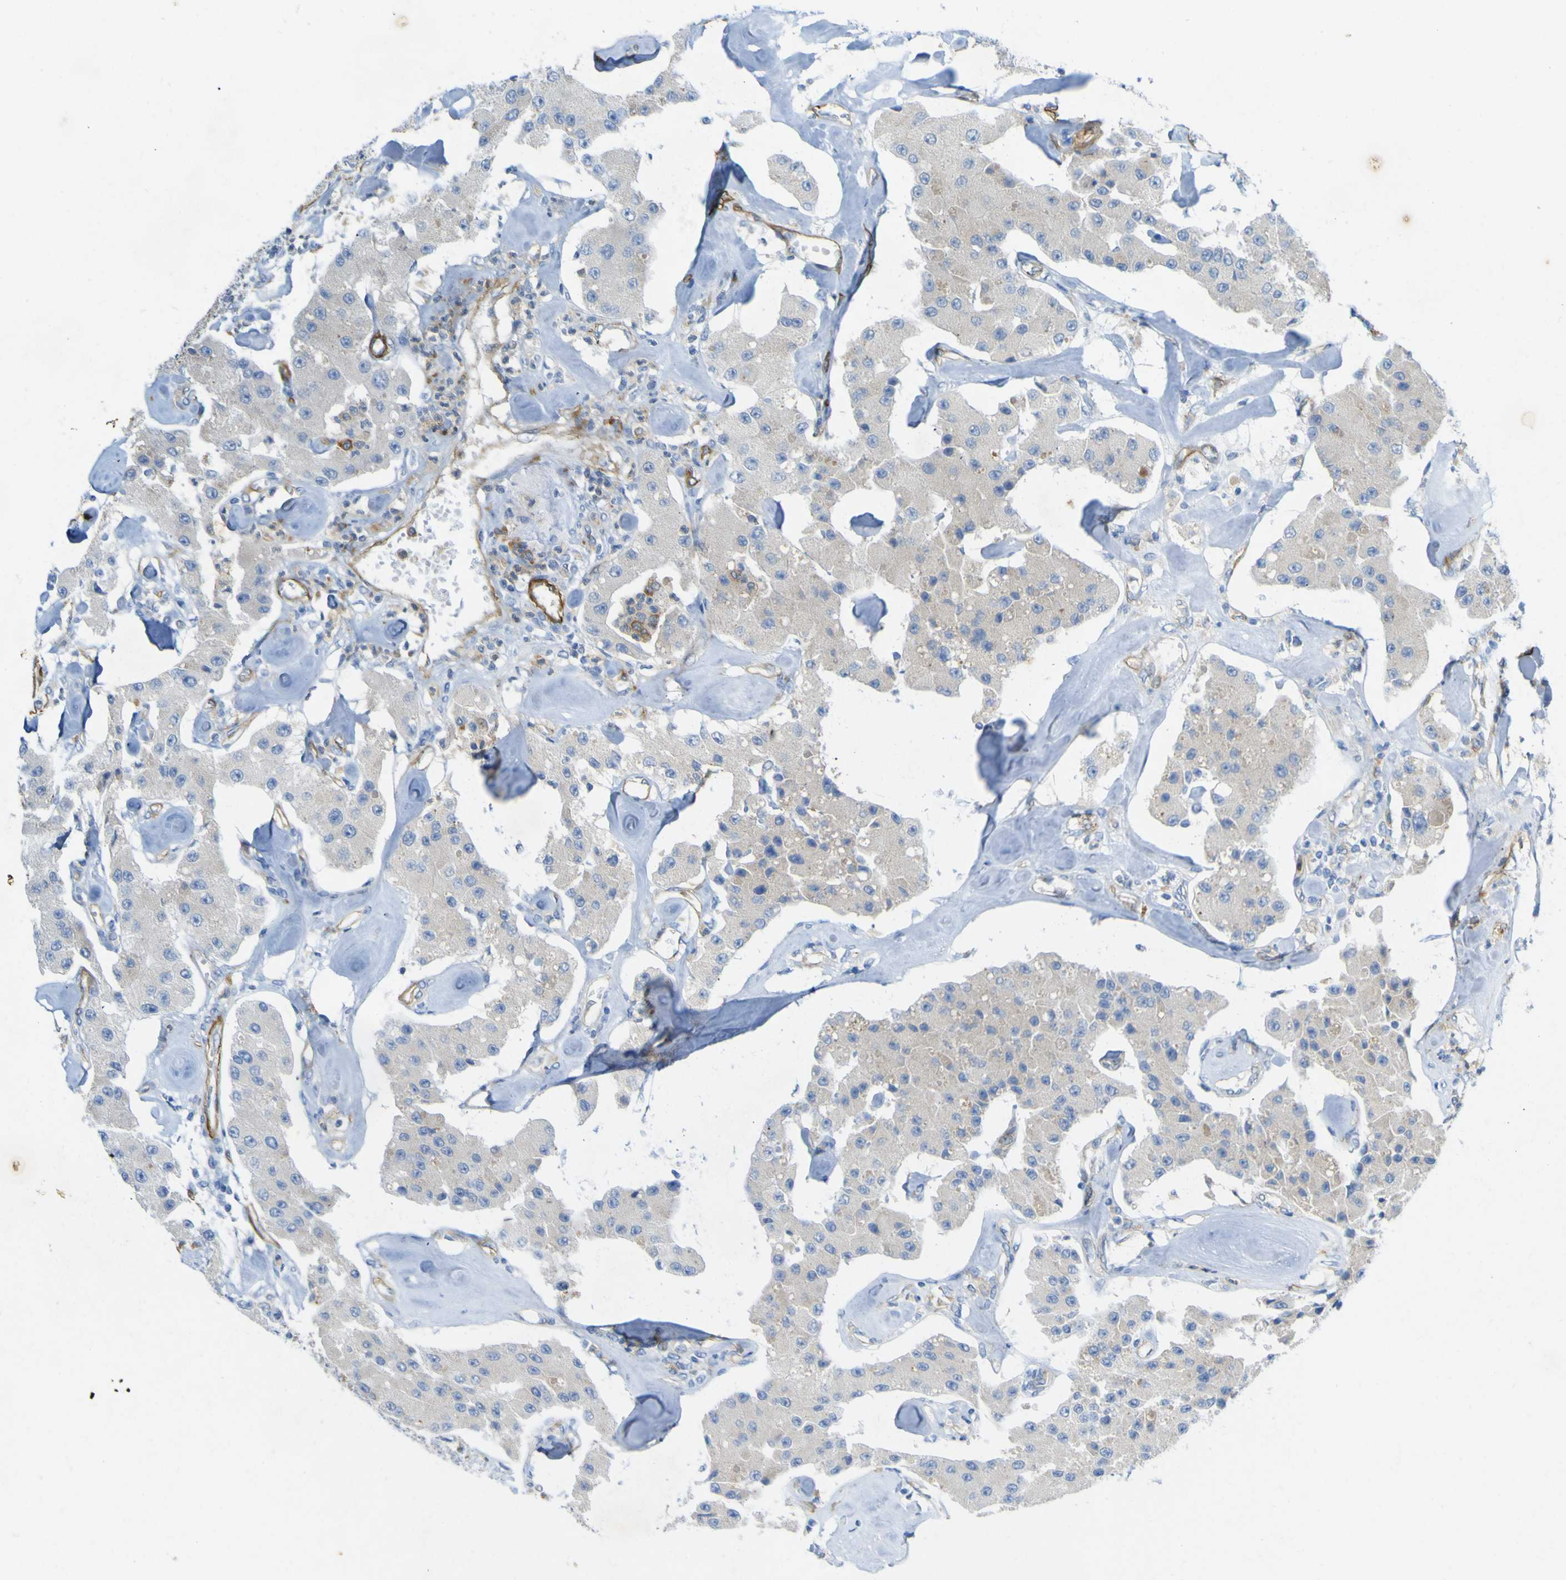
{"staining": {"intensity": "negative", "quantity": "none", "location": "none"}, "tissue": "carcinoid", "cell_type": "Tumor cells", "image_type": "cancer", "snomed": [{"axis": "morphology", "description": "Carcinoid, malignant, NOS"}, {"axis": "topography", "description": "Pancreas"}], "caption": "A photomicrograph of carcinoid (malignant) stained for a protein shows no brown staining in tumor cells.", "gene": "CD93", "patient": {"sex": "male", "age": 41}}